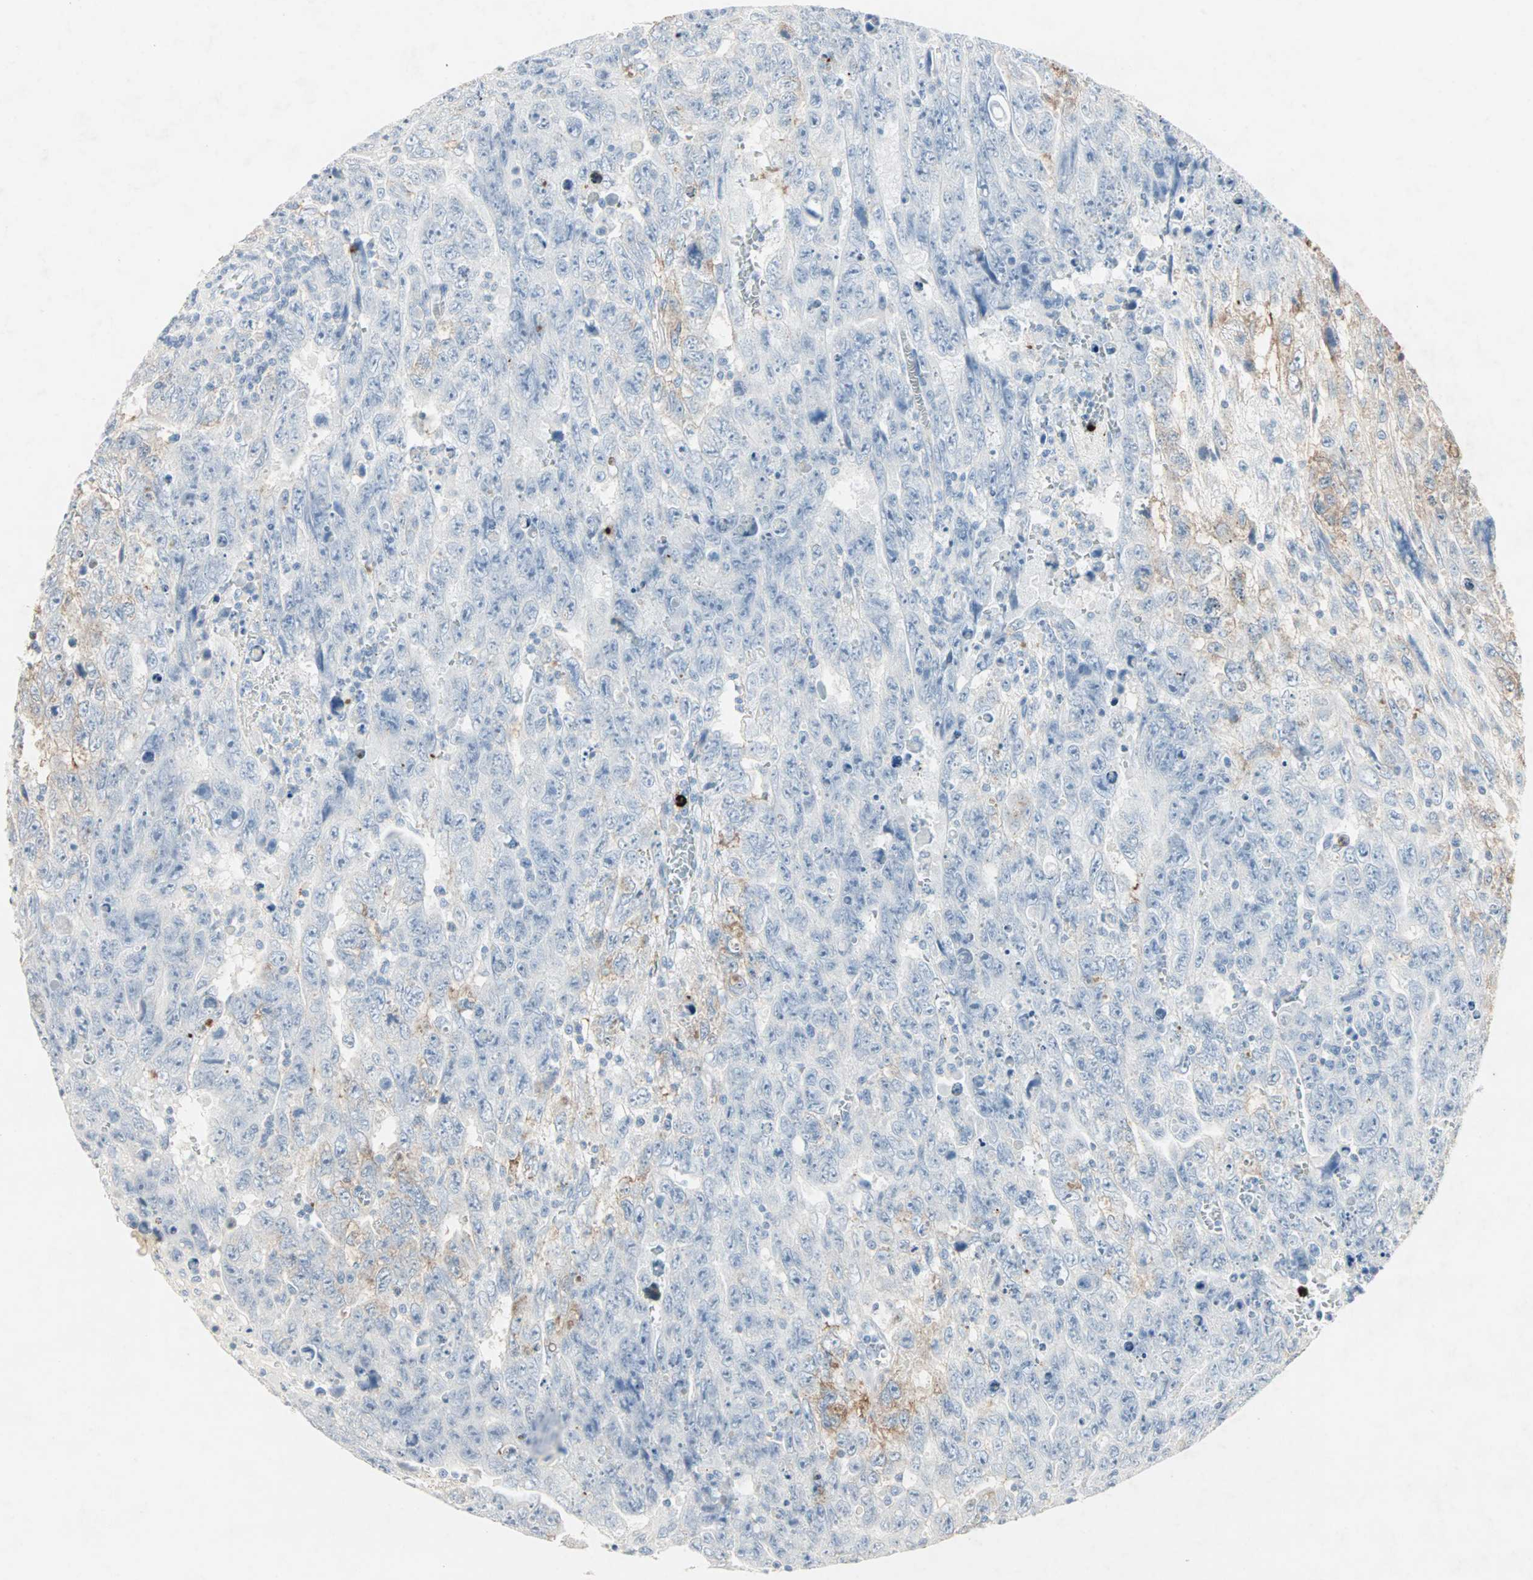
{"staining": {"intensity": "weak", "quantity": "25%-75%", "location": "cytoplasmic/membranous"}, "tissue": "testis cancer", "cell_type": "Tumor cells", "image_type": "cancer", "snomed": [{"axis": "morphology", "description": "Carcinoma, Embryonal, NOS"}, {"axis": "topography", "description": "Testis"}], "caption": "A micrograph showing weak cytoplasmic/membranous positivity in approximately 25%-75% of tumor cells in embryonal carcinoma (testis), as visualized by brown immunohistochemical staining.", "gene": "CEACAM6", "patient": {"sex": "male", "age": 28}}